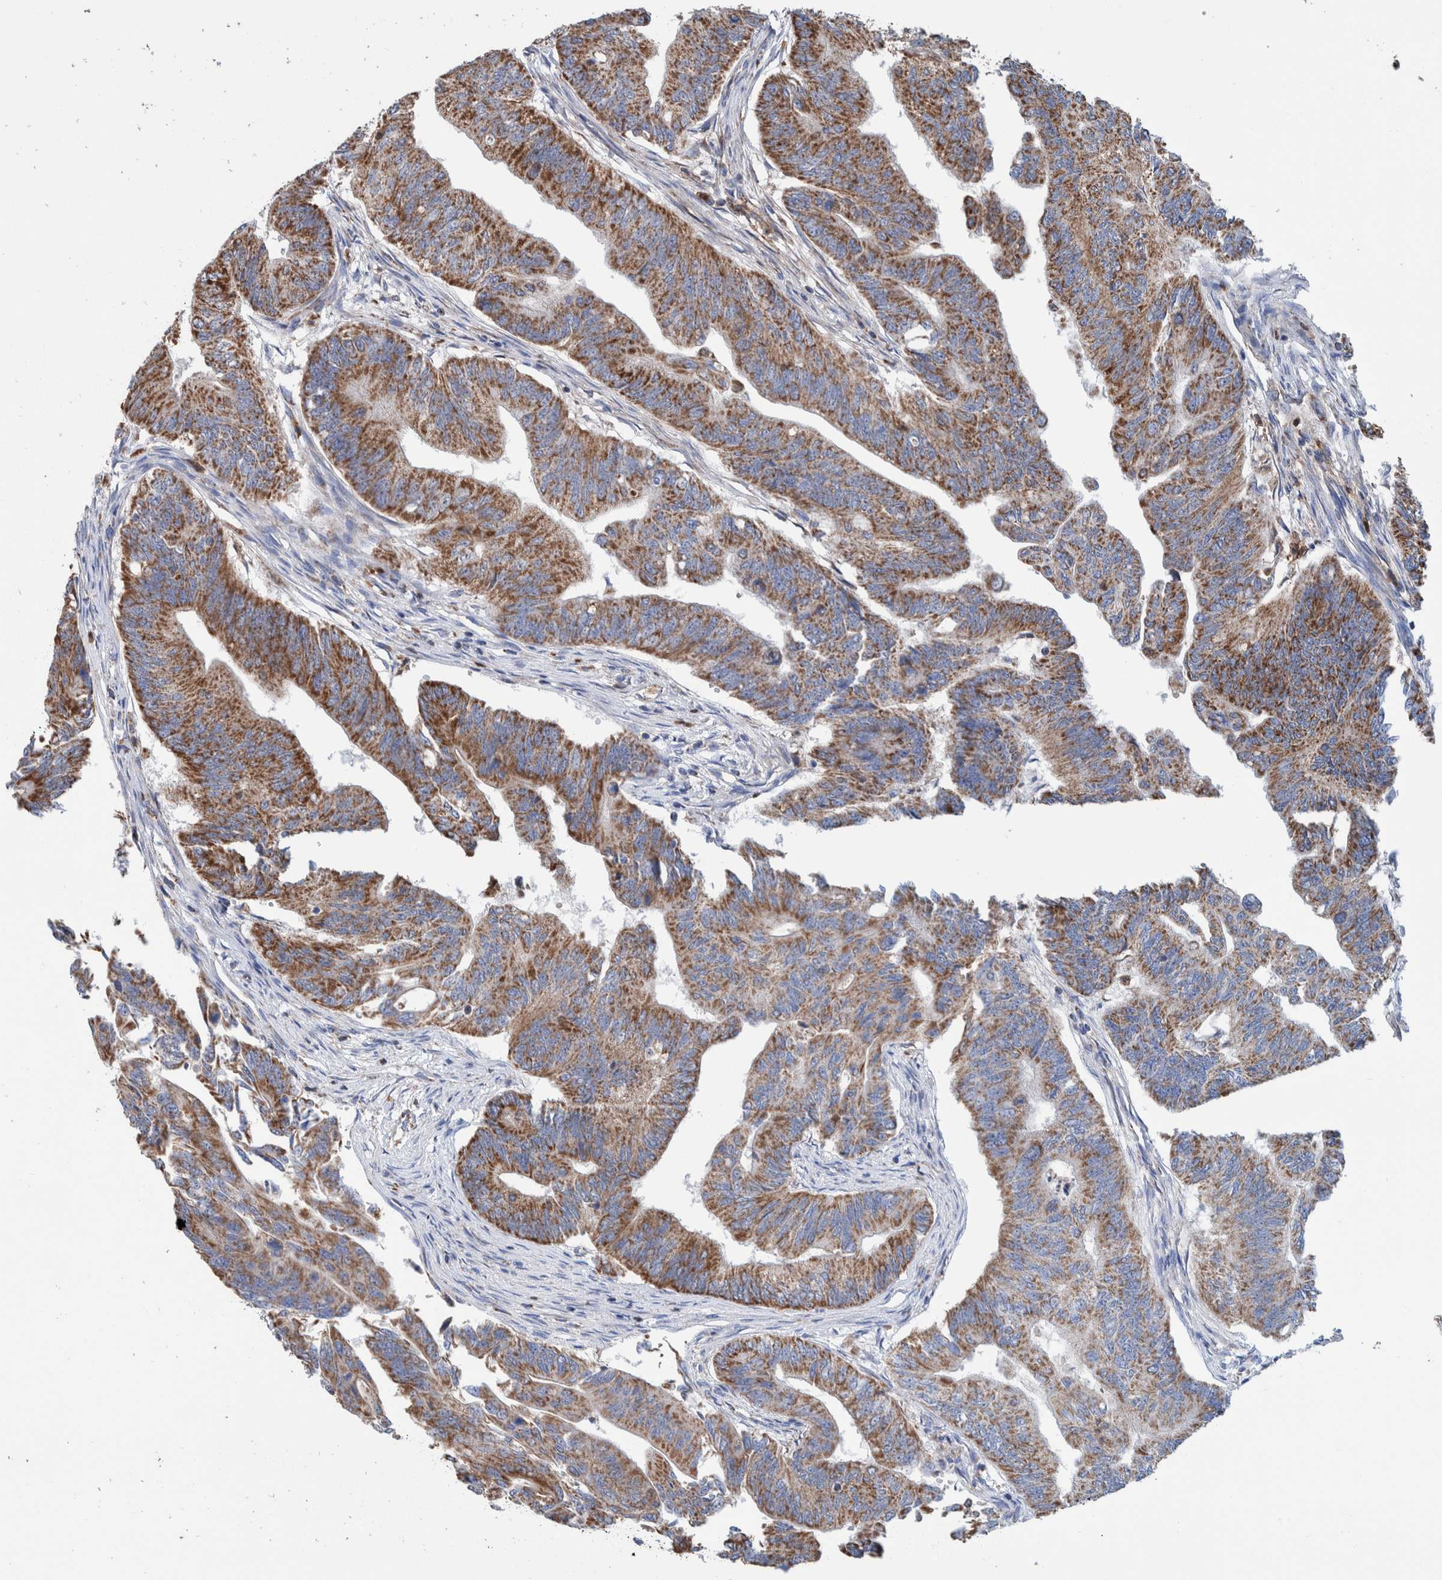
{"staining": {"intensity": "moderate", "quantity": ">75%", "location": "cytoplasmic/membranous"}, "tissue": "colorectal cancer", "cell_type": "Tumor cells", "image_type": "cancer", "snomed": [{"axis": "morphology", "description": "Adenoma, NOS"}, {"axis": "morphology", "description": "Adenocarcinoma, NOS"}, {"axis": "topography", "description": "Colon"}], "caption": "An image of colorectal adenocarcinoma stained for a protein reveals moderate cytoplasmic/membranous brown staining in tumor cells. Using DAB (brown) and hematoxylin (blue) stains, captured at high magnification using brightfield microscopy.", "gene": "DECR1", "patient": {"sex": "male", "age": 79}}